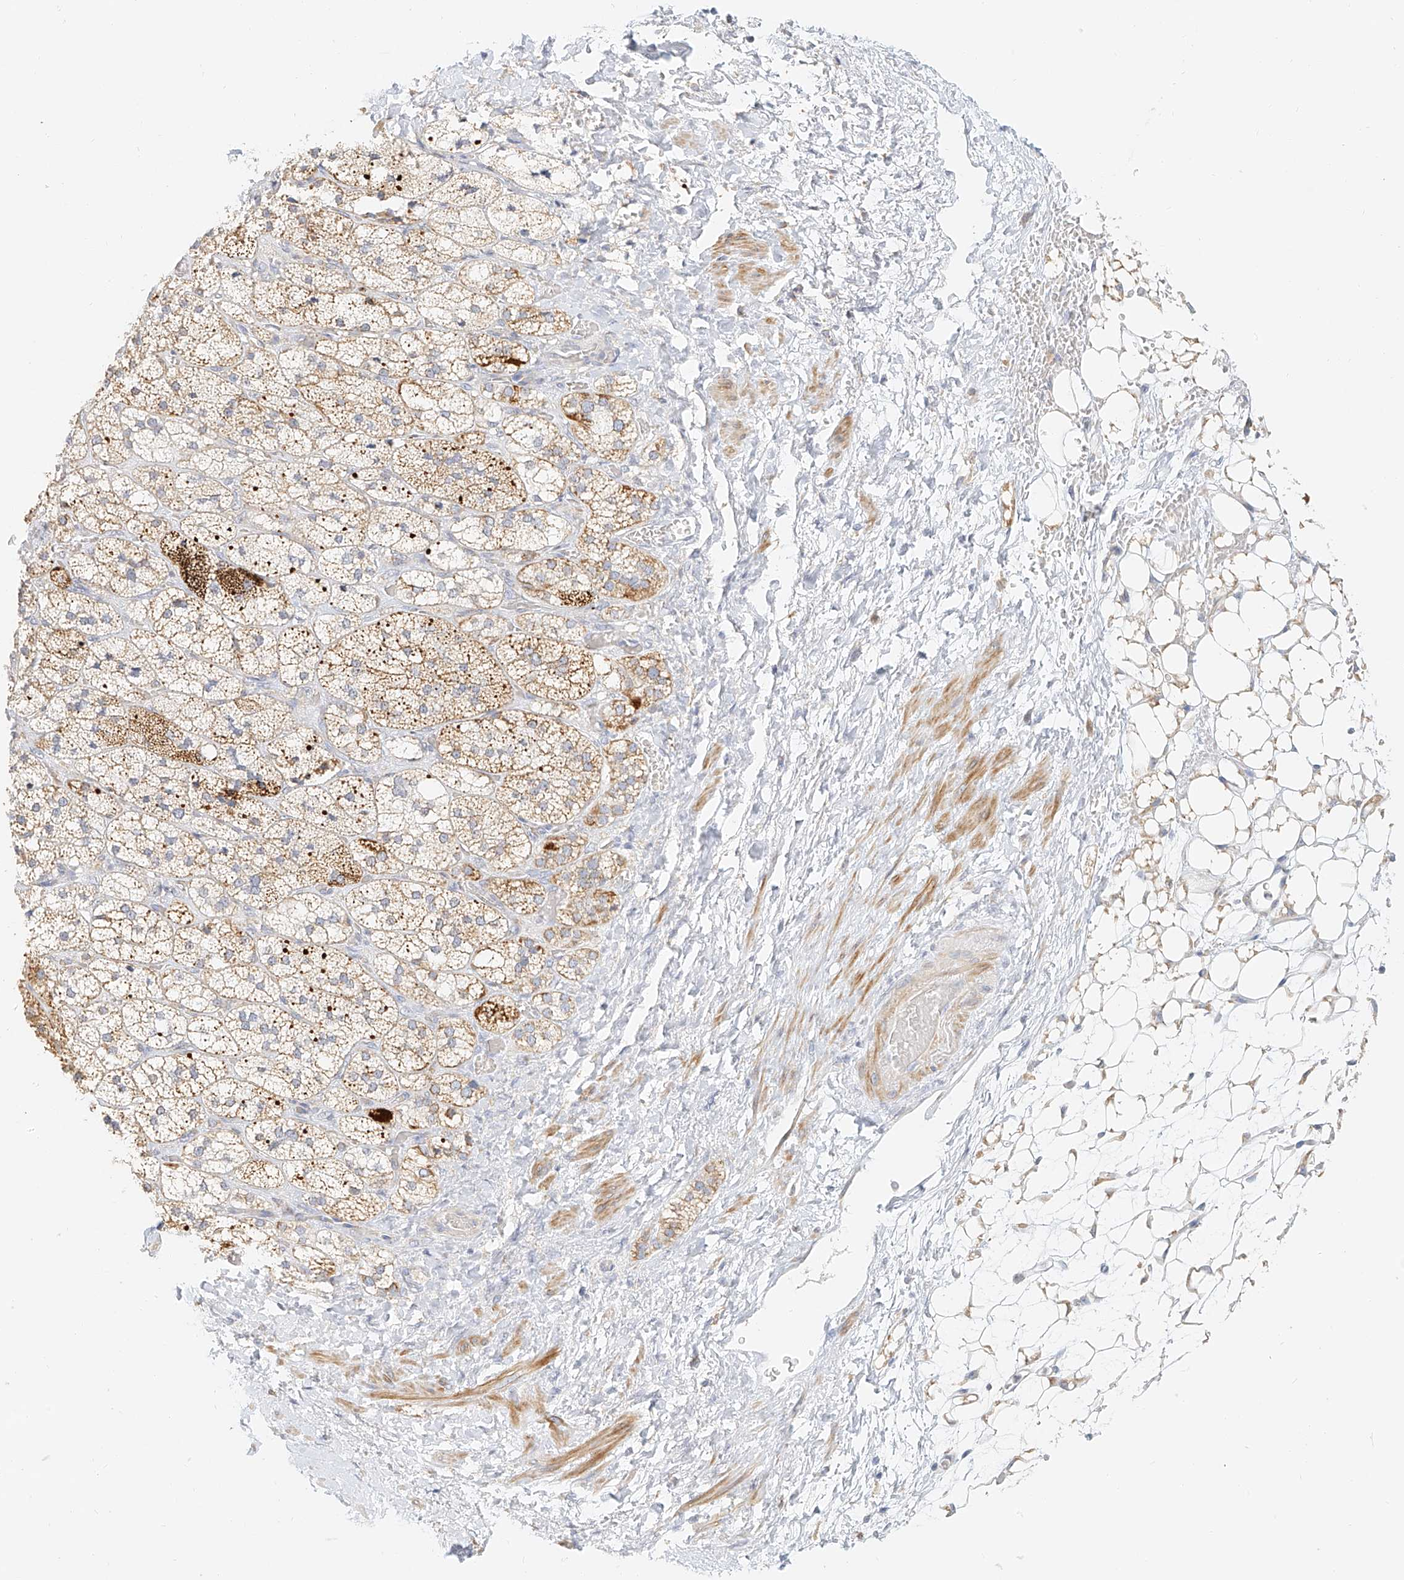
{"staining": {"intensity": "strong", "quantity": "25%-75%", "location": "cytoplasmic/membranous"}, "tissue": "adrenal gland", "cell_type": "Glandular cells", "image_type": "normal", "snomed": [{"axis": "morphology", "description": "Normal tissue, NOS"}, {"axis": "topography", "description": "Adrenal gland"}], "caption": "Protein expression by immunohistochemistry reveals strong cytoplasmic/membranous expression in about 25%-75% of glandular cells in benign adrenal gland.", "gene": "CXorf58", "patient": {"sex": "male", "age": 61}}